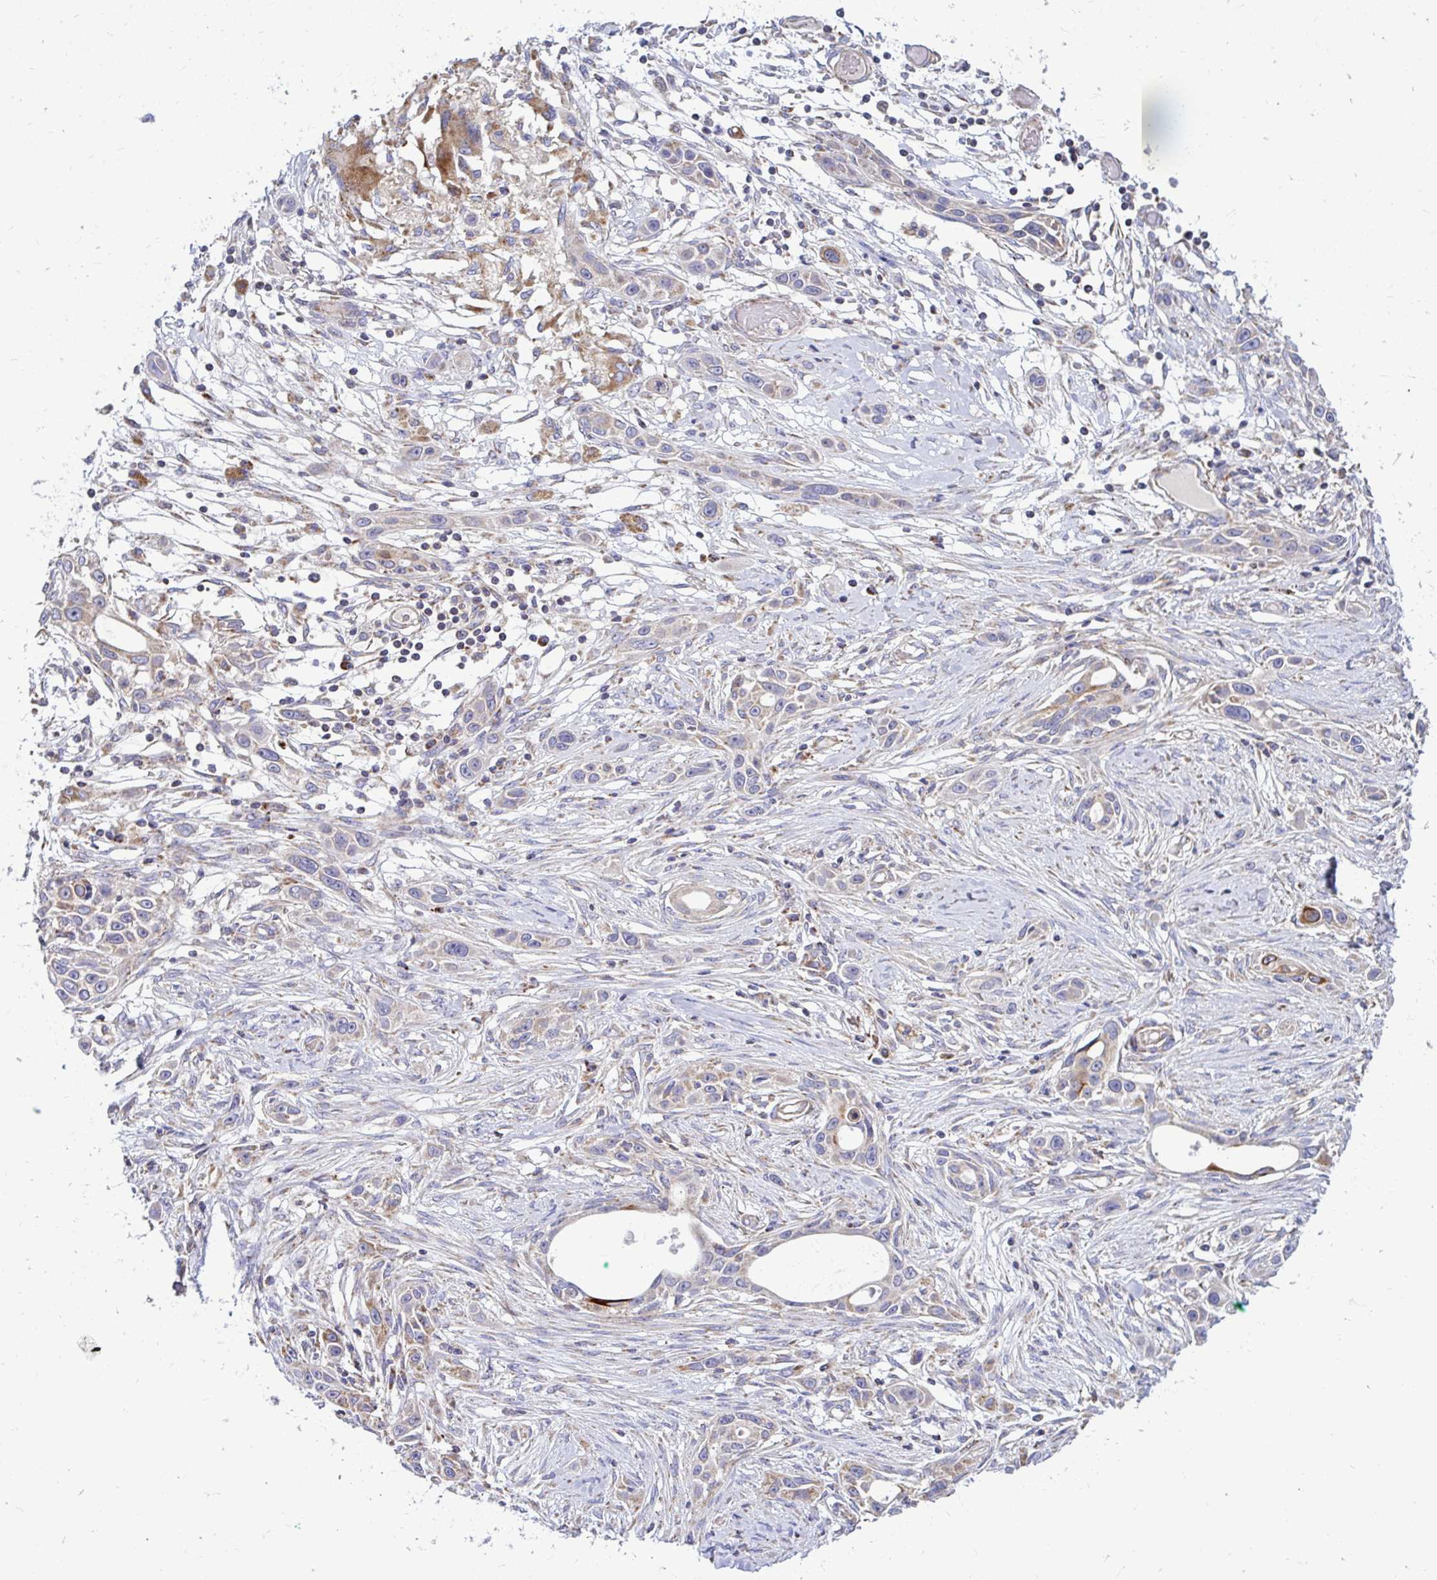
{"staining": {"intensity": "strong", "quantity": "<25%", "location": "cytoplasmic/membranous"}, "tissue": "skin cancer", "cell_type": "Tumor cells", "image_type": "cancer", "snomed": [{"axis": "morphology", "description": "Squamous cell carcinoma, NOS"}, {"axis": "topography", "description": "Skin"}], "caption": "There is medium levels of strong cytoplasmic/membranous positivity in tumor cells of skin cancer (squamous cell carcinoma), as demonstrated by immunohistochemical staining (brown color).", "gene": "OR10R2", "patient": {"sex": "female", "age": 69}}